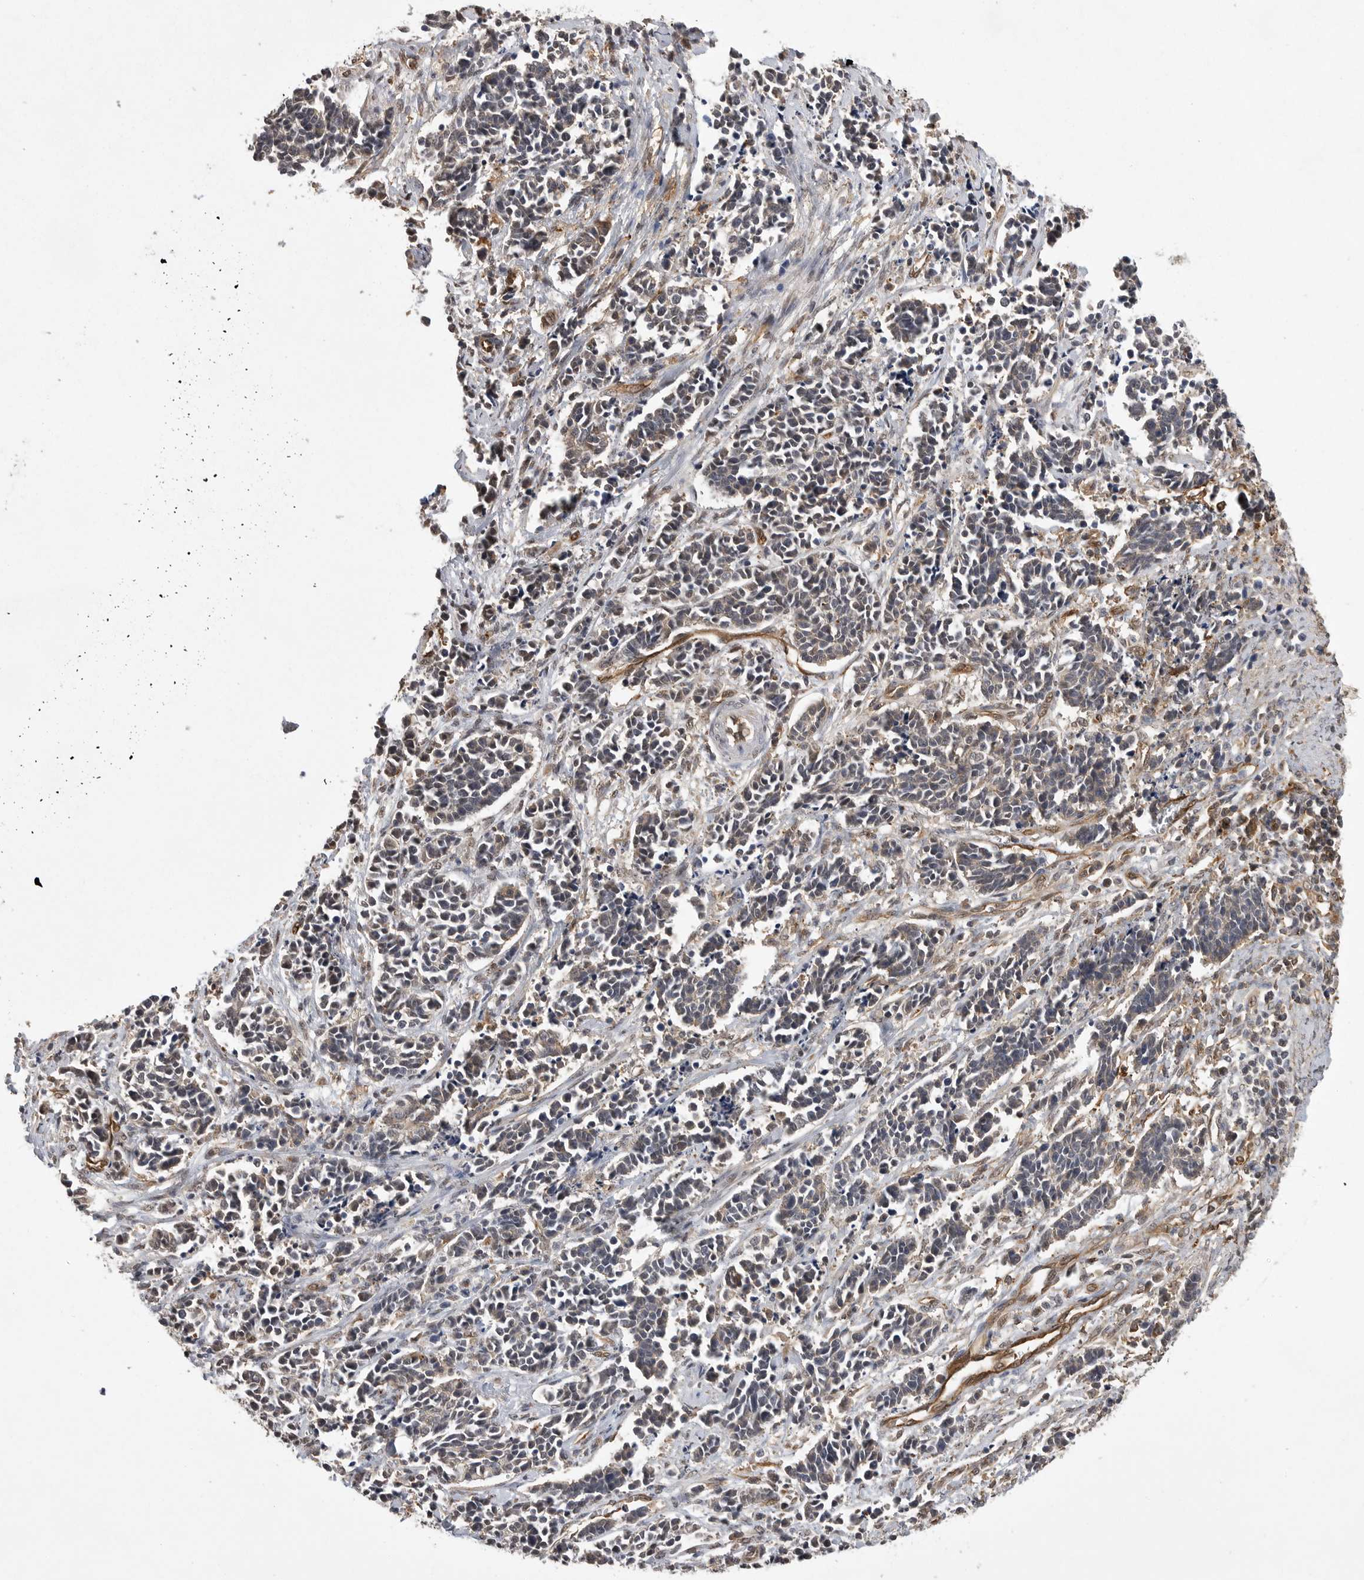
{"staining": {"intensity": "negative", "quantity": "none", "location": "none"}, "tissue": "cervical cancer", "cell_type": "Tumor cells", "image_type": "cancer", "snomed": [{"axis": "morphology", "description": "Normal tissue, NOS"}, {"axis": "morphology", "description": "Squamous cell carcinoma, NOS"}, {"axis": "topography", "description": "Cervix"}], "caption": "A histopathology image of cervical squamous cell carcinoma stained for a protein displays no brown staining in tumor cells.", "gene": "NECTIN1", "patient": {"sex": "female", "age": 35}}